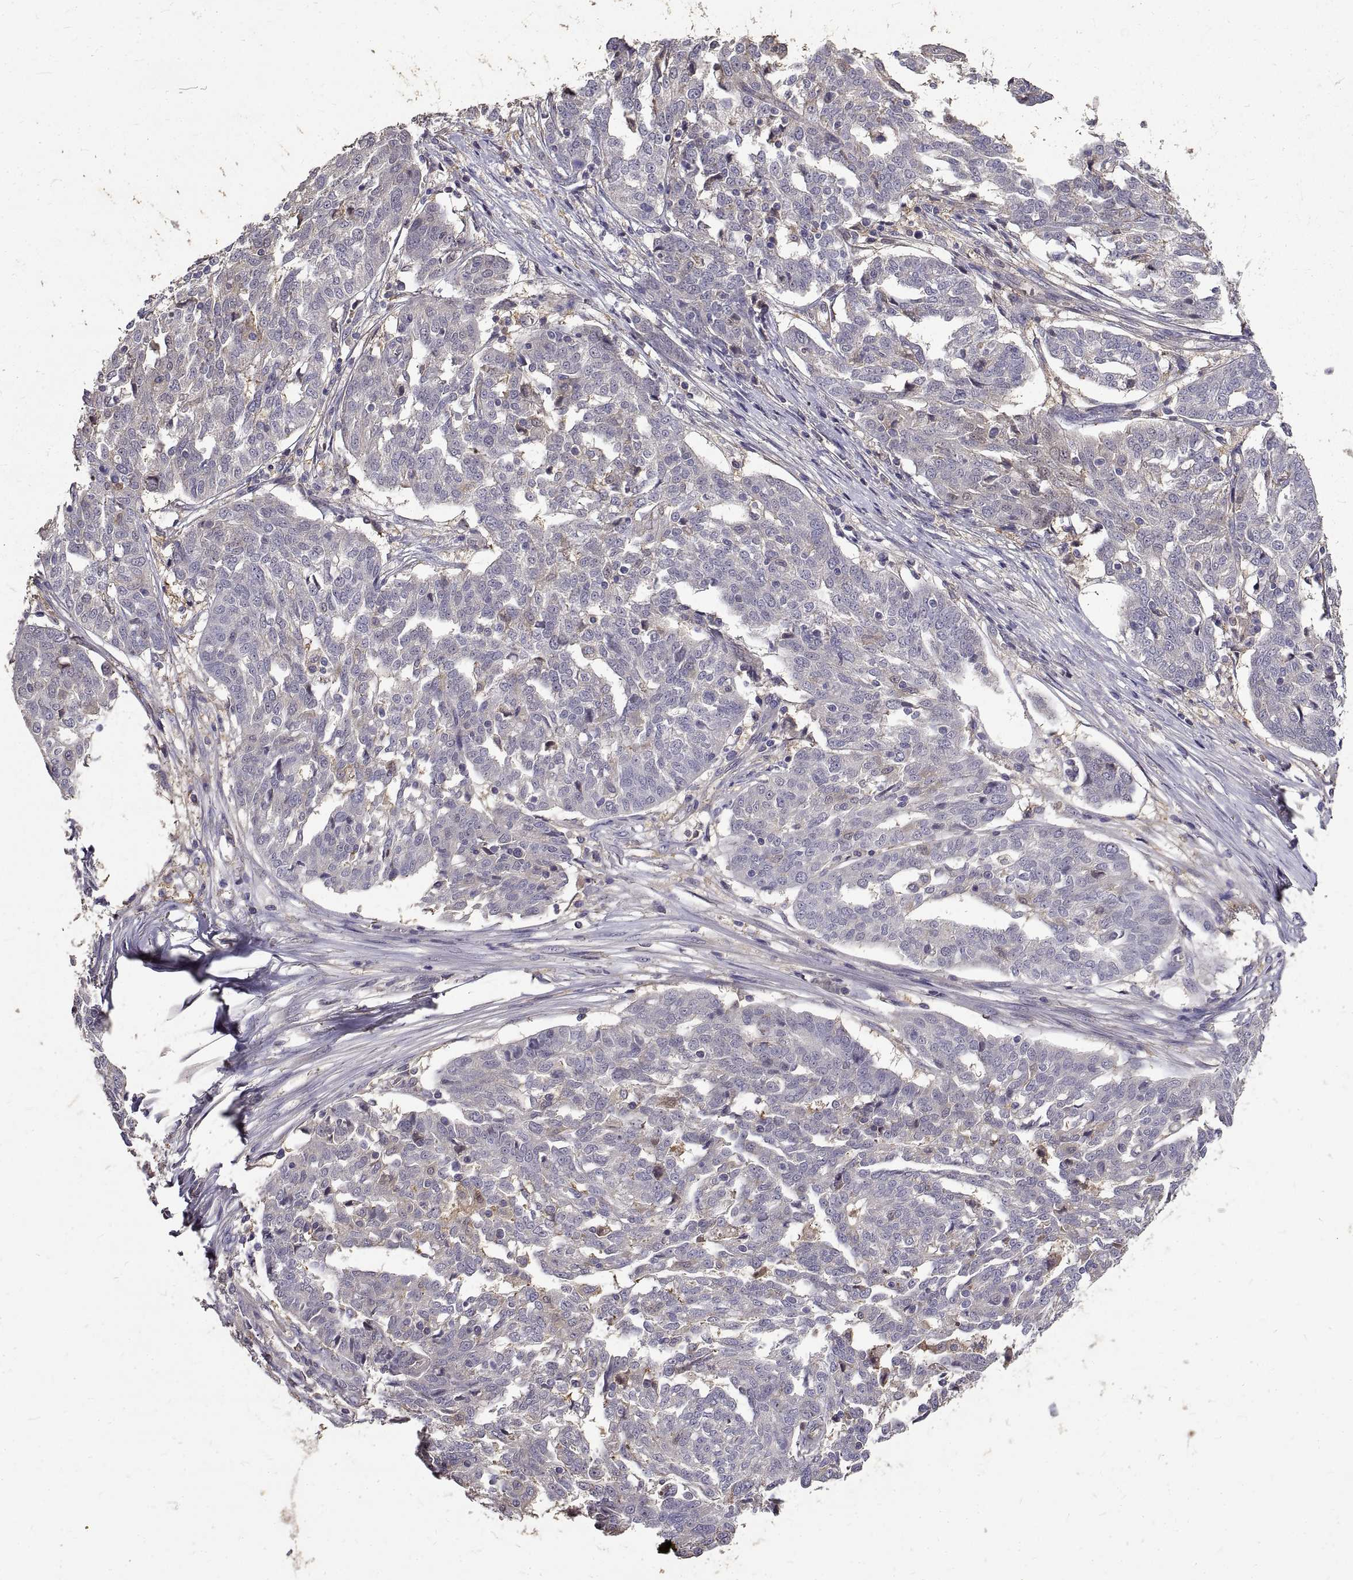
{"staining": {"intensity": "negative", "quantity": "none", "location": "none"}, "tissue": "ovarian cancer", "cell_type": "Tumor cells", "image_type": "cancer", "snomed": [{"axis": "morphology", "description": "Cystadenocarcinoma, serous, NOS"}, {"axis": "topography", "description": "Ovary"}], "caption": "The IHC photomicrograph has no significant positivity in tumor cells of ovarian cancer tissue.", "gene": "PEA15", "patient": {"sex": "female", "age": 67}}